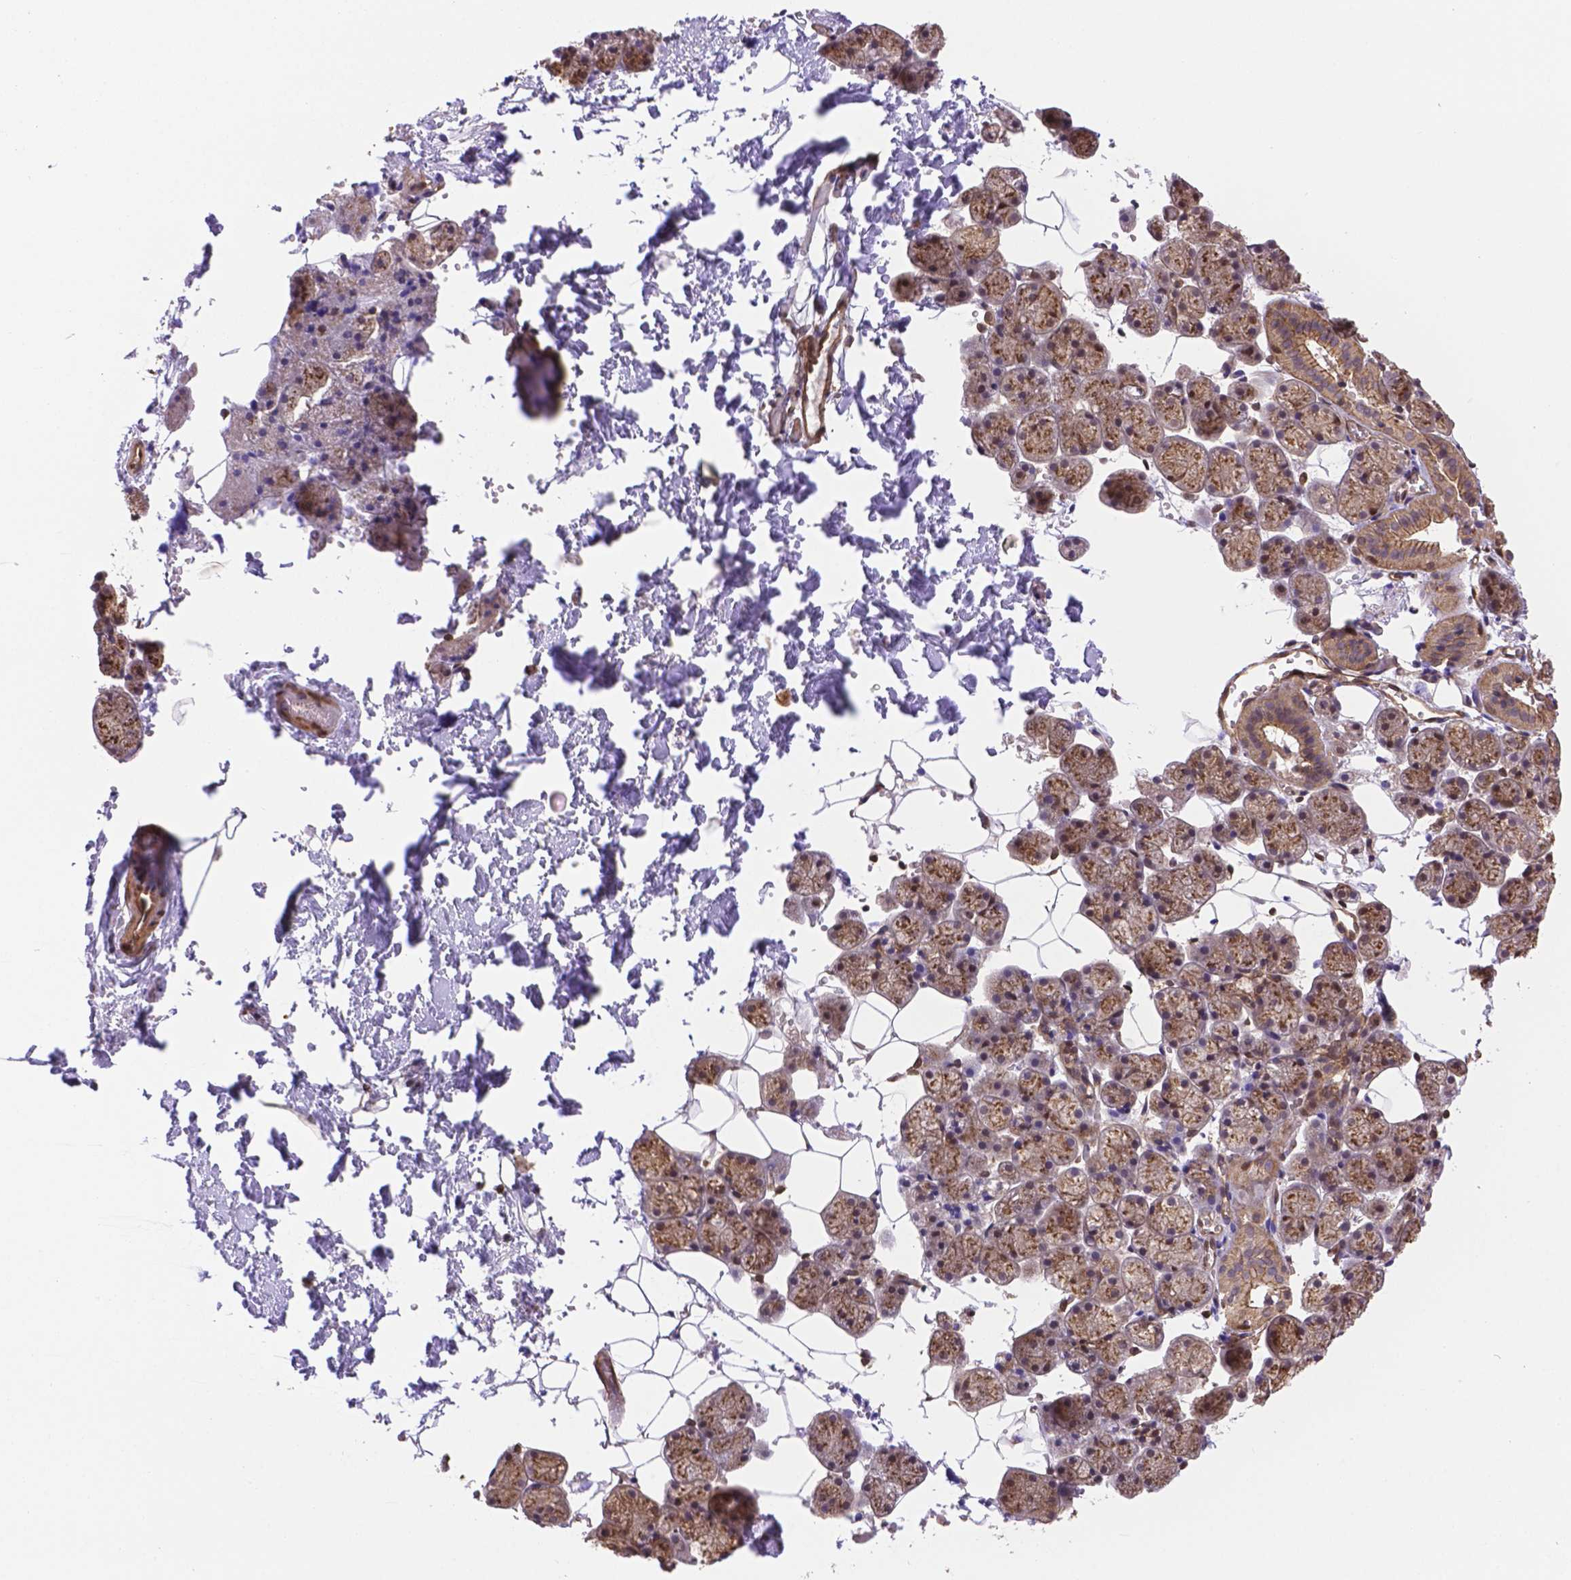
{"staining": {"intensity": "moderate", "quantity": ">75%", "location": "cytoplasmic/membranous"}, "tissue": "salivary gland", "cell_type": "Glandular cells", "image_type": "normal", "snomed": [{"axis": "morphology", "description": "Normal tissue, NOS"}, {"axis": "topography", "description": "Salivary gland"}], "caption": "Protein staining of unremarkable salivary gland displays moderate cytoplasmic/membranous positivity in approximately >75% of glandular cells.", "gene": "YAP1", "patient": {"sex": "male", "age": 38}}